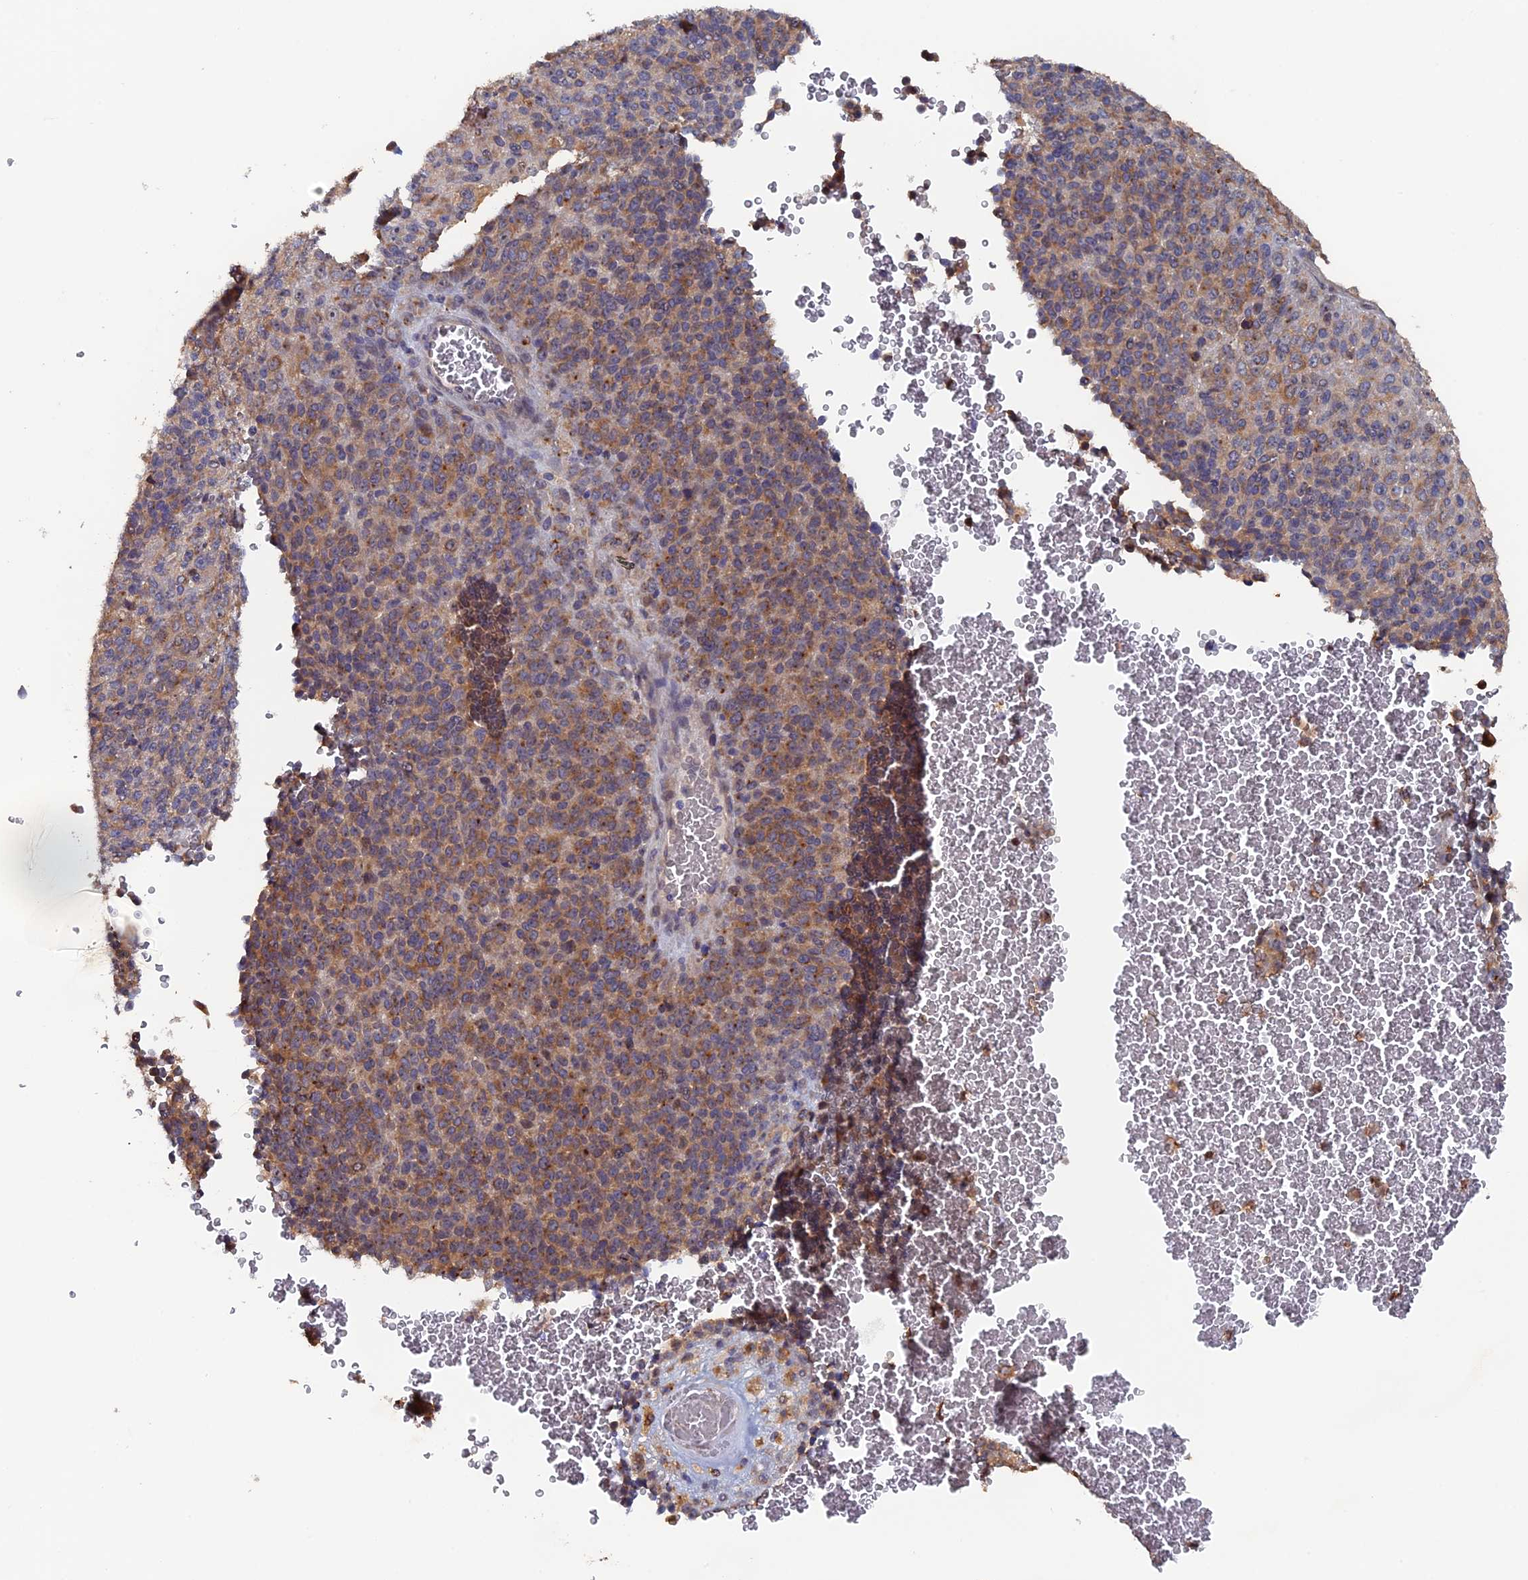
{"staining": {"intensity": "moderate", "quantity": "25%-75%", "location": "cytoplasmic/membranous"}, "tissue": "melanoma", "cell_type": "Tumor cells", "image_type": "cancer", "snomed": [{"axis": "morphology", "description": "Malignant melanoma, Metastatic site"}, {"axis": "topography", "description": "Brain"}], "caption": "The photomicrograph exhibits a brown stain indicating the presence of a protein in the cytoplasmic/membranous of tumor cells in malignant melanoma (metastatic site). The protein is shown in brown color, while the nuclei are stained blue.", "gene": "VPS37C", "patient": {"sex": "female", "age": 56}}